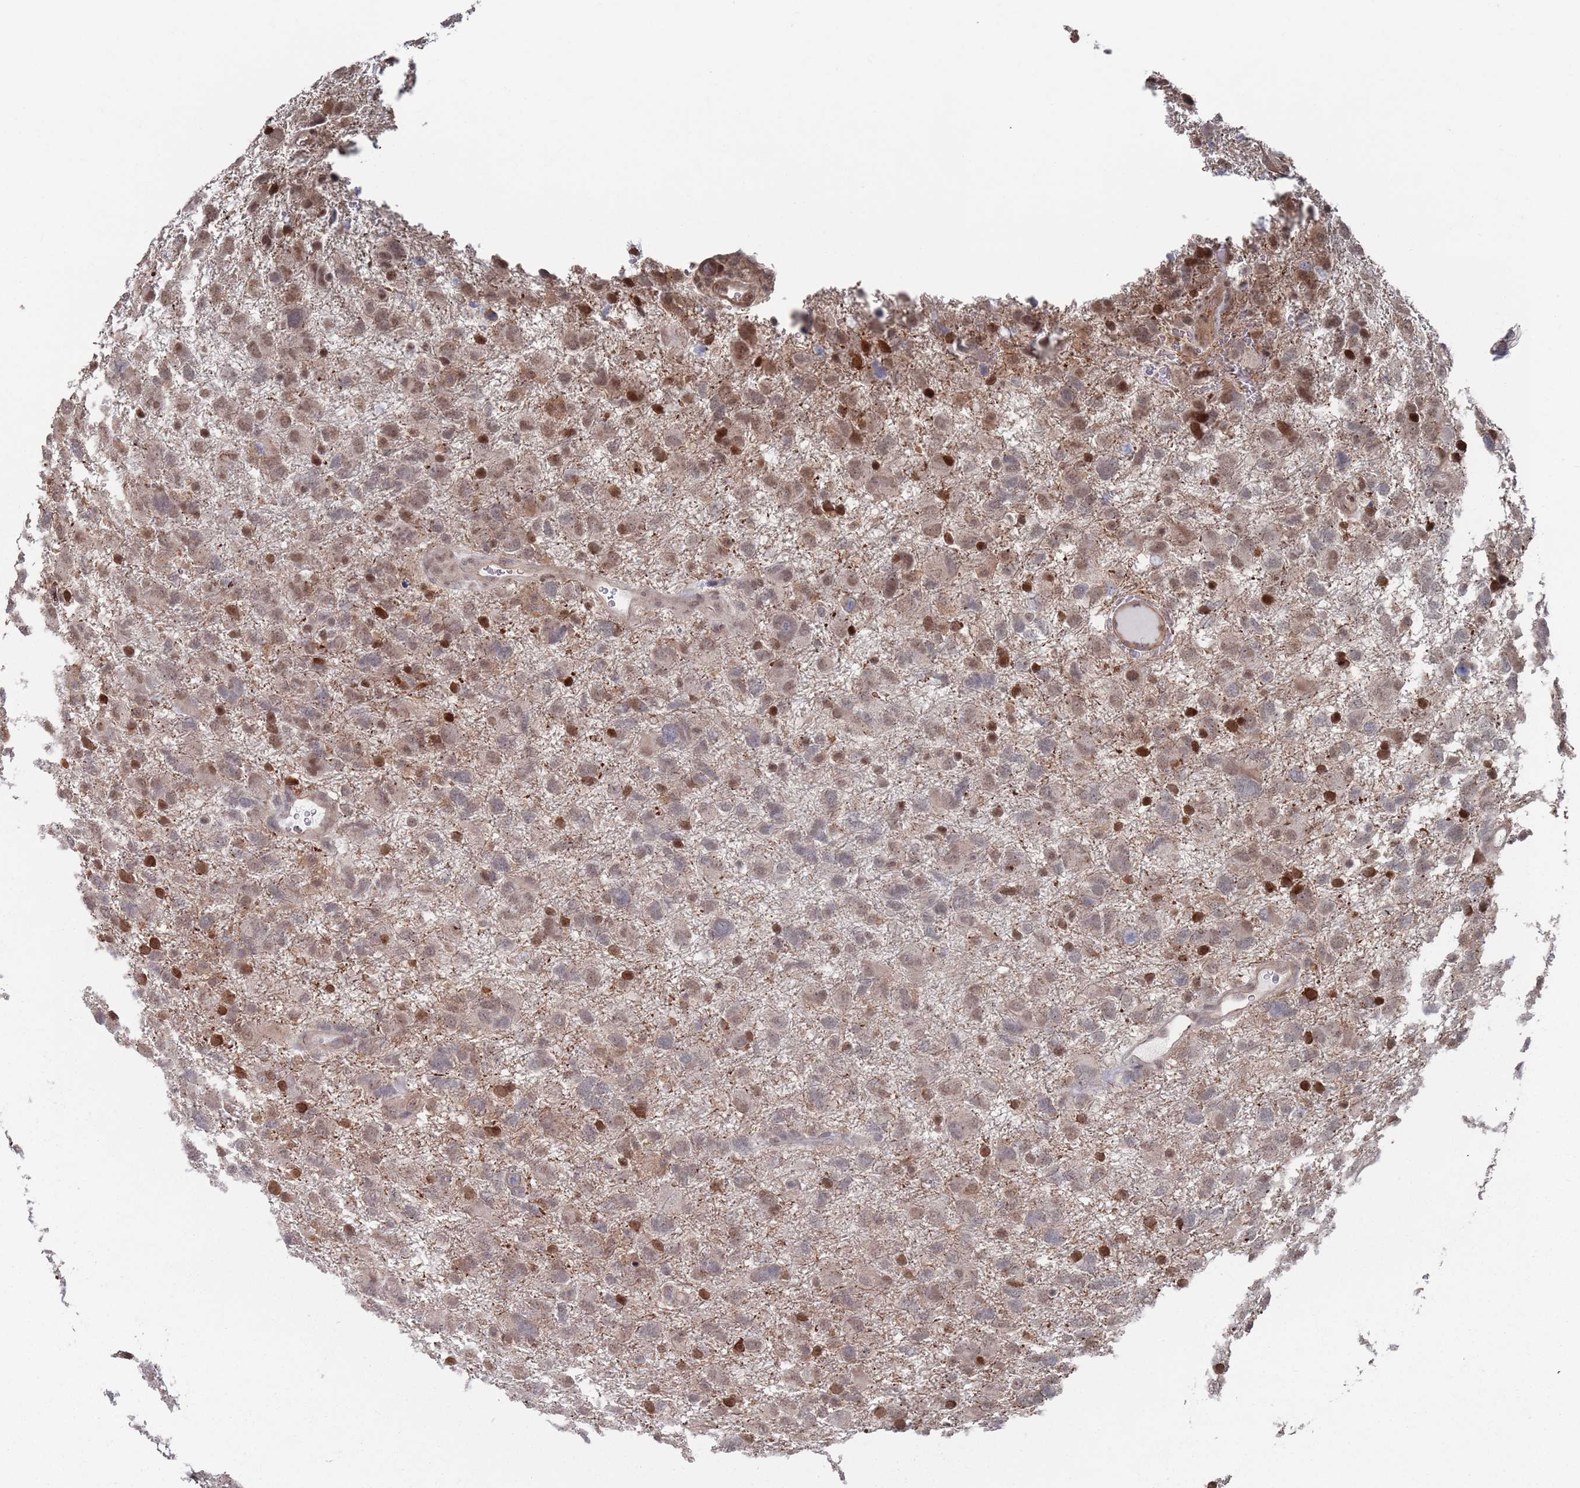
{"staining": {"intensity": "strong", "quantity": "<25%", "location": "nuclear"}, "tissue": "glioma", "cell_type": "Tumor cells", "image_type": "cancer", "snomed": [{"axis": "morphology", "description": "Glioma, malignant, High grade"}, {"axis": "topography", "description": "Brain"}], "caption": "Immunohistochemistry (IHC) of glioma displays medium levels of strong nuclear expression in approximately <25% of tumor cells.", "gene": "DGKD", "patient": {"sex": "male", "age": 61}}